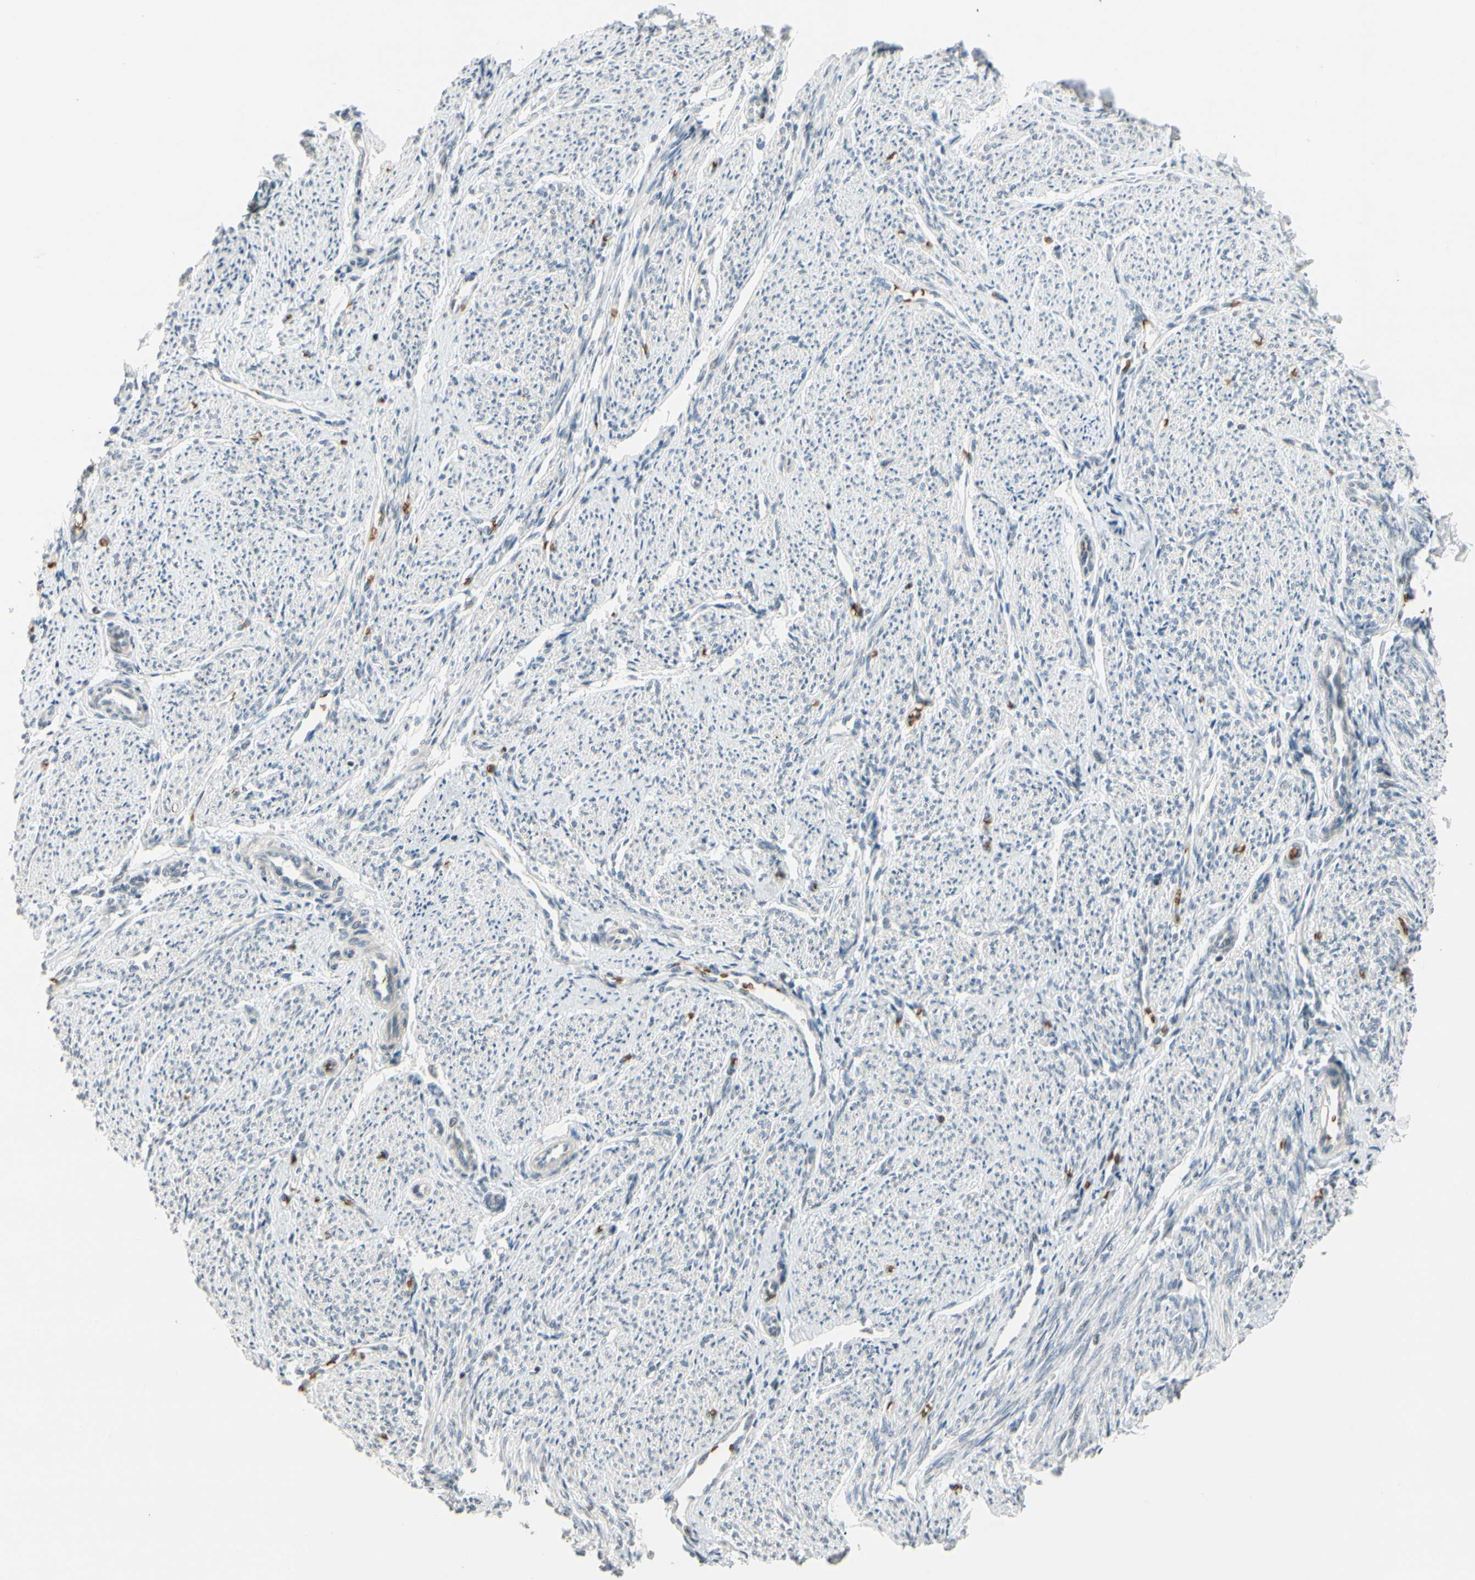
{"staining": {"intensity": "weak", "quantity": "<25%", "location": "cytoplasmic/membranous"}, "tissue": "smooth muscle", "cell_type": "Smooth muscle cells", "image_type": "normal", "snomed": [{"axis": "morphology", "description": "Normal tissue, NOS"}, {"axis": "topography", "description": "Smooth muscle"}], "caption": "Immunohistochemistry micrograph of normal smooth muscle: smooth muscle stained with DAB exhibits no significant protein positivity in smooth muscle cells. The staining is performed using DAB (3,3'-diaminobenzidine) brown chromogen with nuclei counter-stained in using hematoxylin.", "gene": "GYPC", "patient": {"sex": "female", "age": 65}}